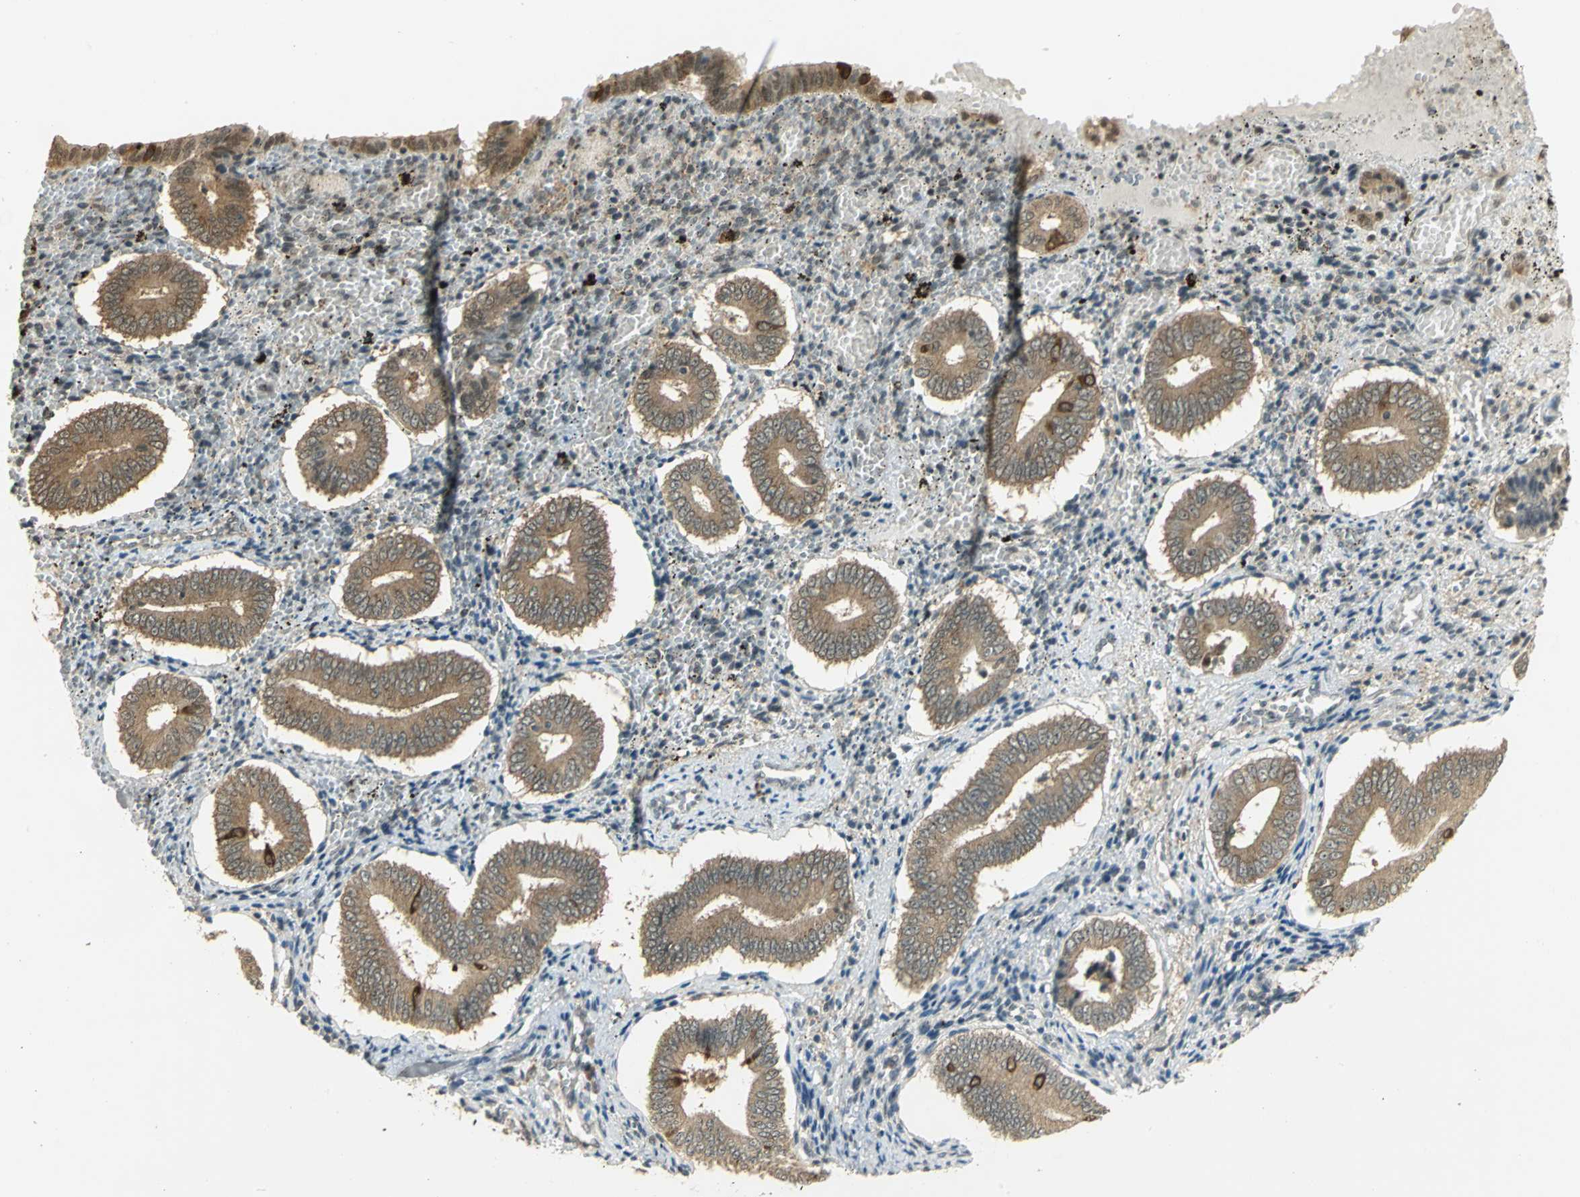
{"staining": {"intensity": "weak", "quantity": "<25%", "location": "cytoplasmic/membranous"}, "tissue": "endometrium", "cell_type": "Cells in endometrial stroma", "image_type": "normal", "snomed": [{"axis": "morphology", "description": "Normal tissue, NOS"}, {"axis": "topography", "description": "Endometrium"}], "caption": "IHC micrograph of unremarkable endometrium stained for a protein (brown), which demonstrates no expression in cells in endometrial stroma. Nuclei are stained in blue.", "gene": "CDC34", "patient": {"sex": "female", "age": 42}}